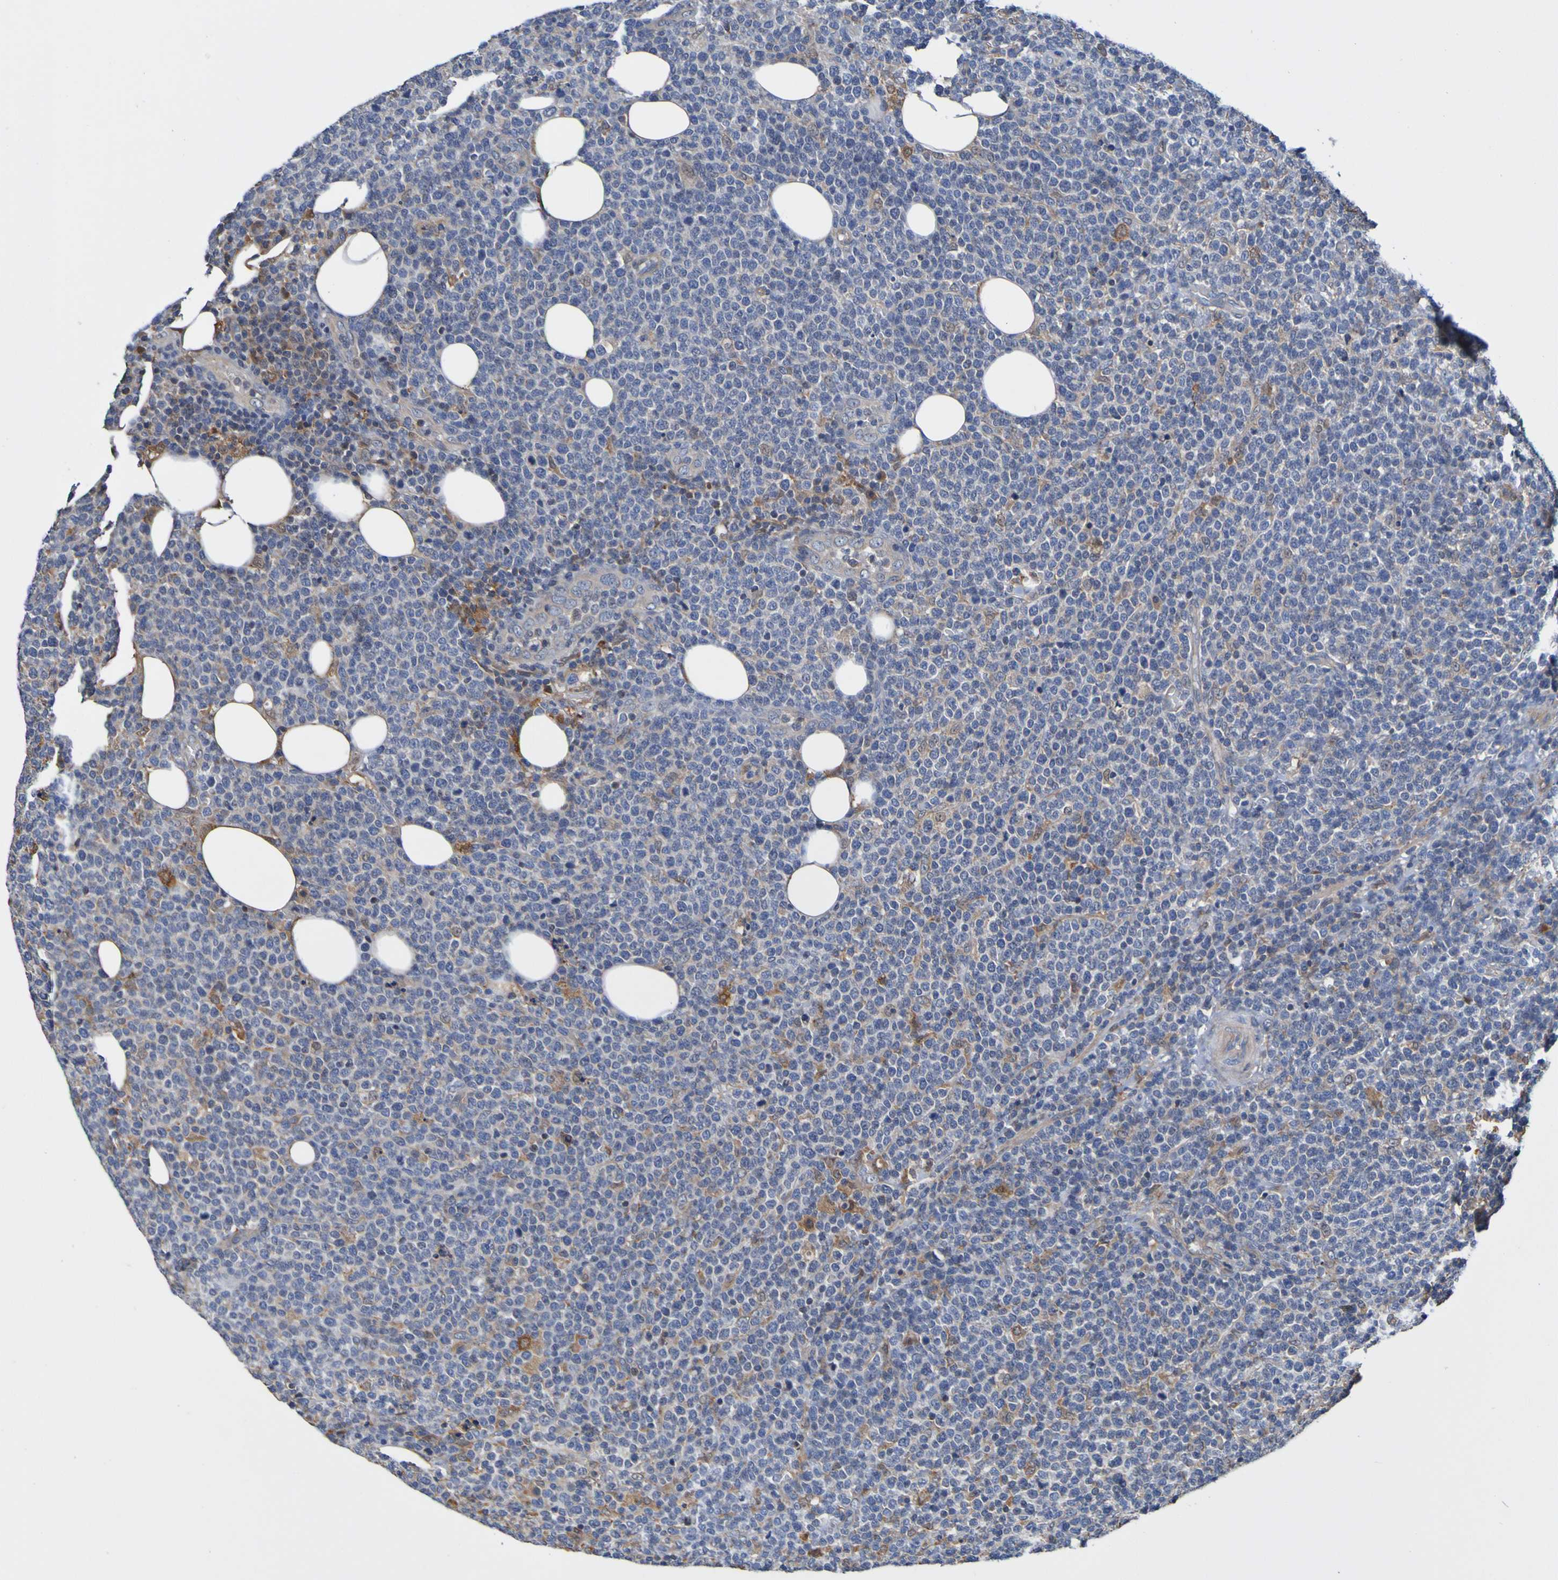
{"staining": {"intensity": "negative", "quantity": "none", "location": "none"}, "tissue": "lymphoma", "cell_type": "Tumor cells", "image_type": "cancer", "snomed": [{"axis": "morphology", "description": "Malignant lymphoma, non-Hodgkin's type, High grade"}, {"axis": "topography", "description": "Lymph node"}], "caption": "Tumor cells show no significant expression in lymphoma. The staining was performed using DAB (3,3'-diaminobenzidine) to visualize the protein expression in brown, while the nuclei were stained in blue with hematoxylin (Magnification: 20x).", "gene": "METAP2", "patient": {"sex": "male", "age": 61}}